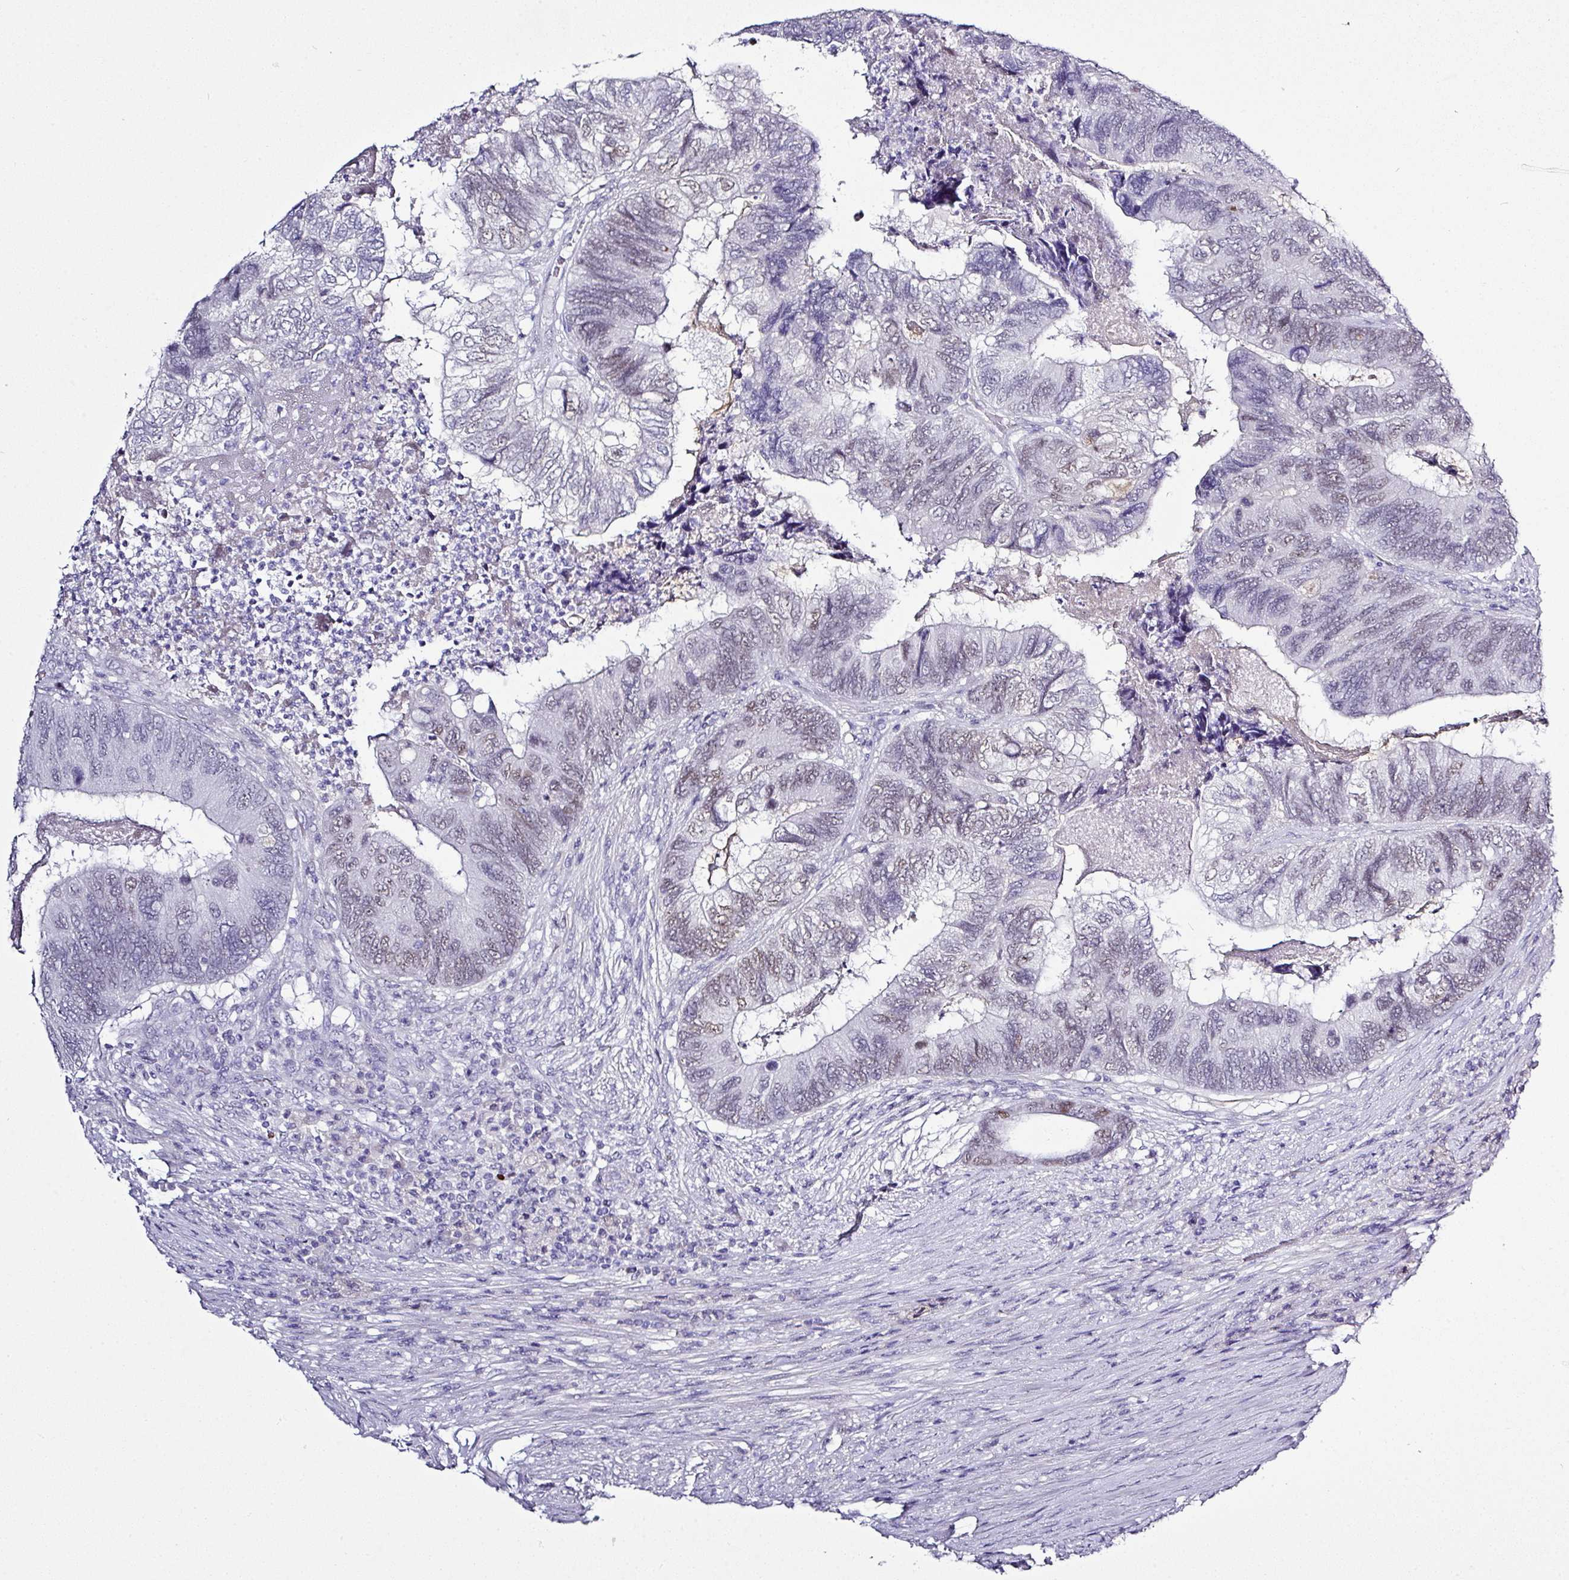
{"staining": {"intensity": "weak", "quantity": "25%-75%", "location": "nuclear"}, "tissue": "colorectal cancer", "cell_type": "Tumor cells", "image_type": "cancer", "snomed": [{"axis": "morphology", "description": "Adenocarcinoma, NOS"}, {"axis": "topography", "description": "Colon"}], "caption": "Colorectal cancer stained with a protein marker displays weak staining in tumor cells.", "gene": "BCL11A", "patient": {"sex": "female", "age": 67}}